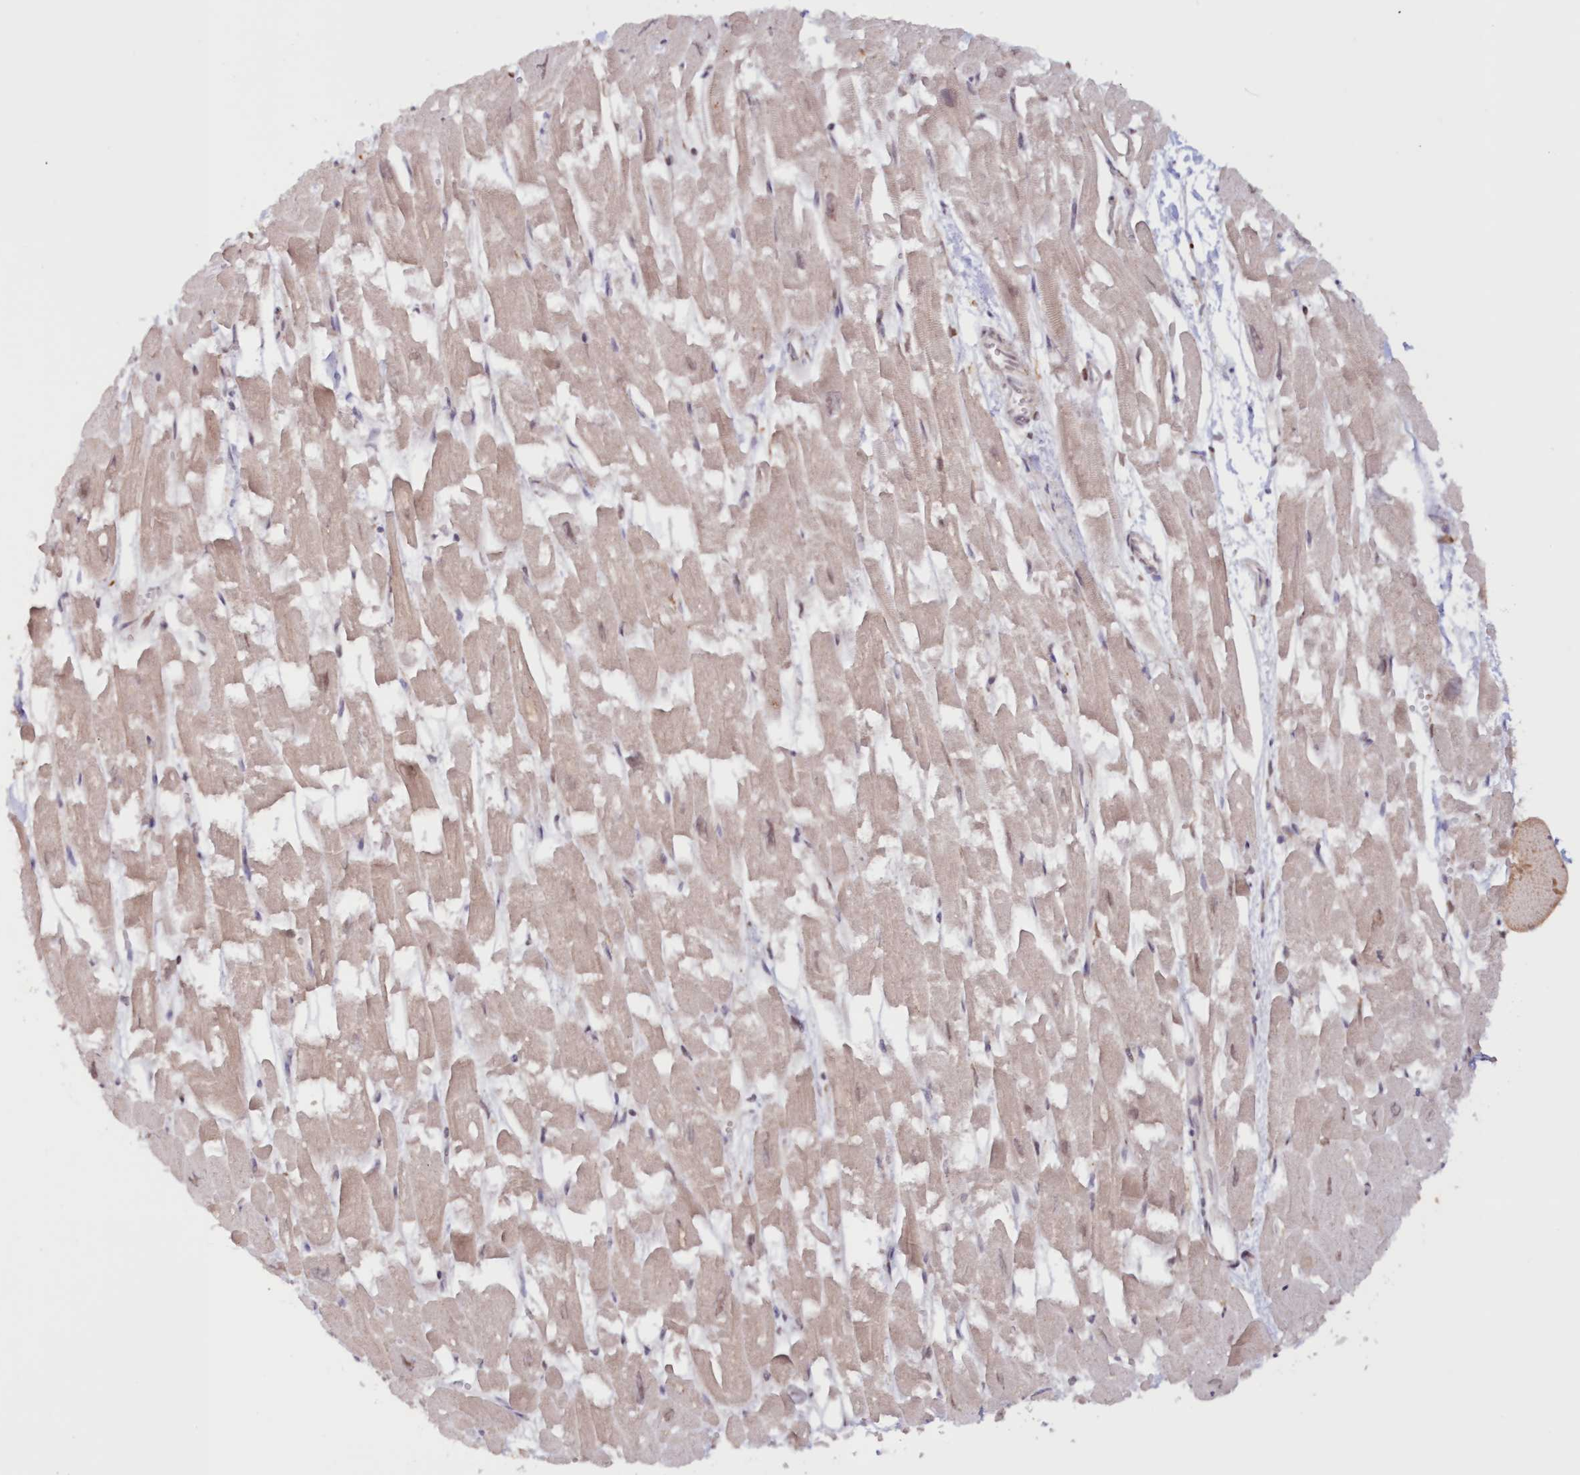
{"staining": {"intensity": "weak", "quantity": "<25%", "location": "cytoplasmic/membranous"}, "tissue": "heart muscle", "cell_type": "Cardiomyocytes", "image_type": "normal", "snomed": [{"axis": "morphology", "description": "Normal tissue, NOS"}, {"axis": "topography", "description": "Heart"}], "caption": "Heart muscle stained for a protein using immunohistochemistry reveals no staining cardiomyocytes.", "gene": "POLR2B", "patient": {"sex": "male", "age": 54}}